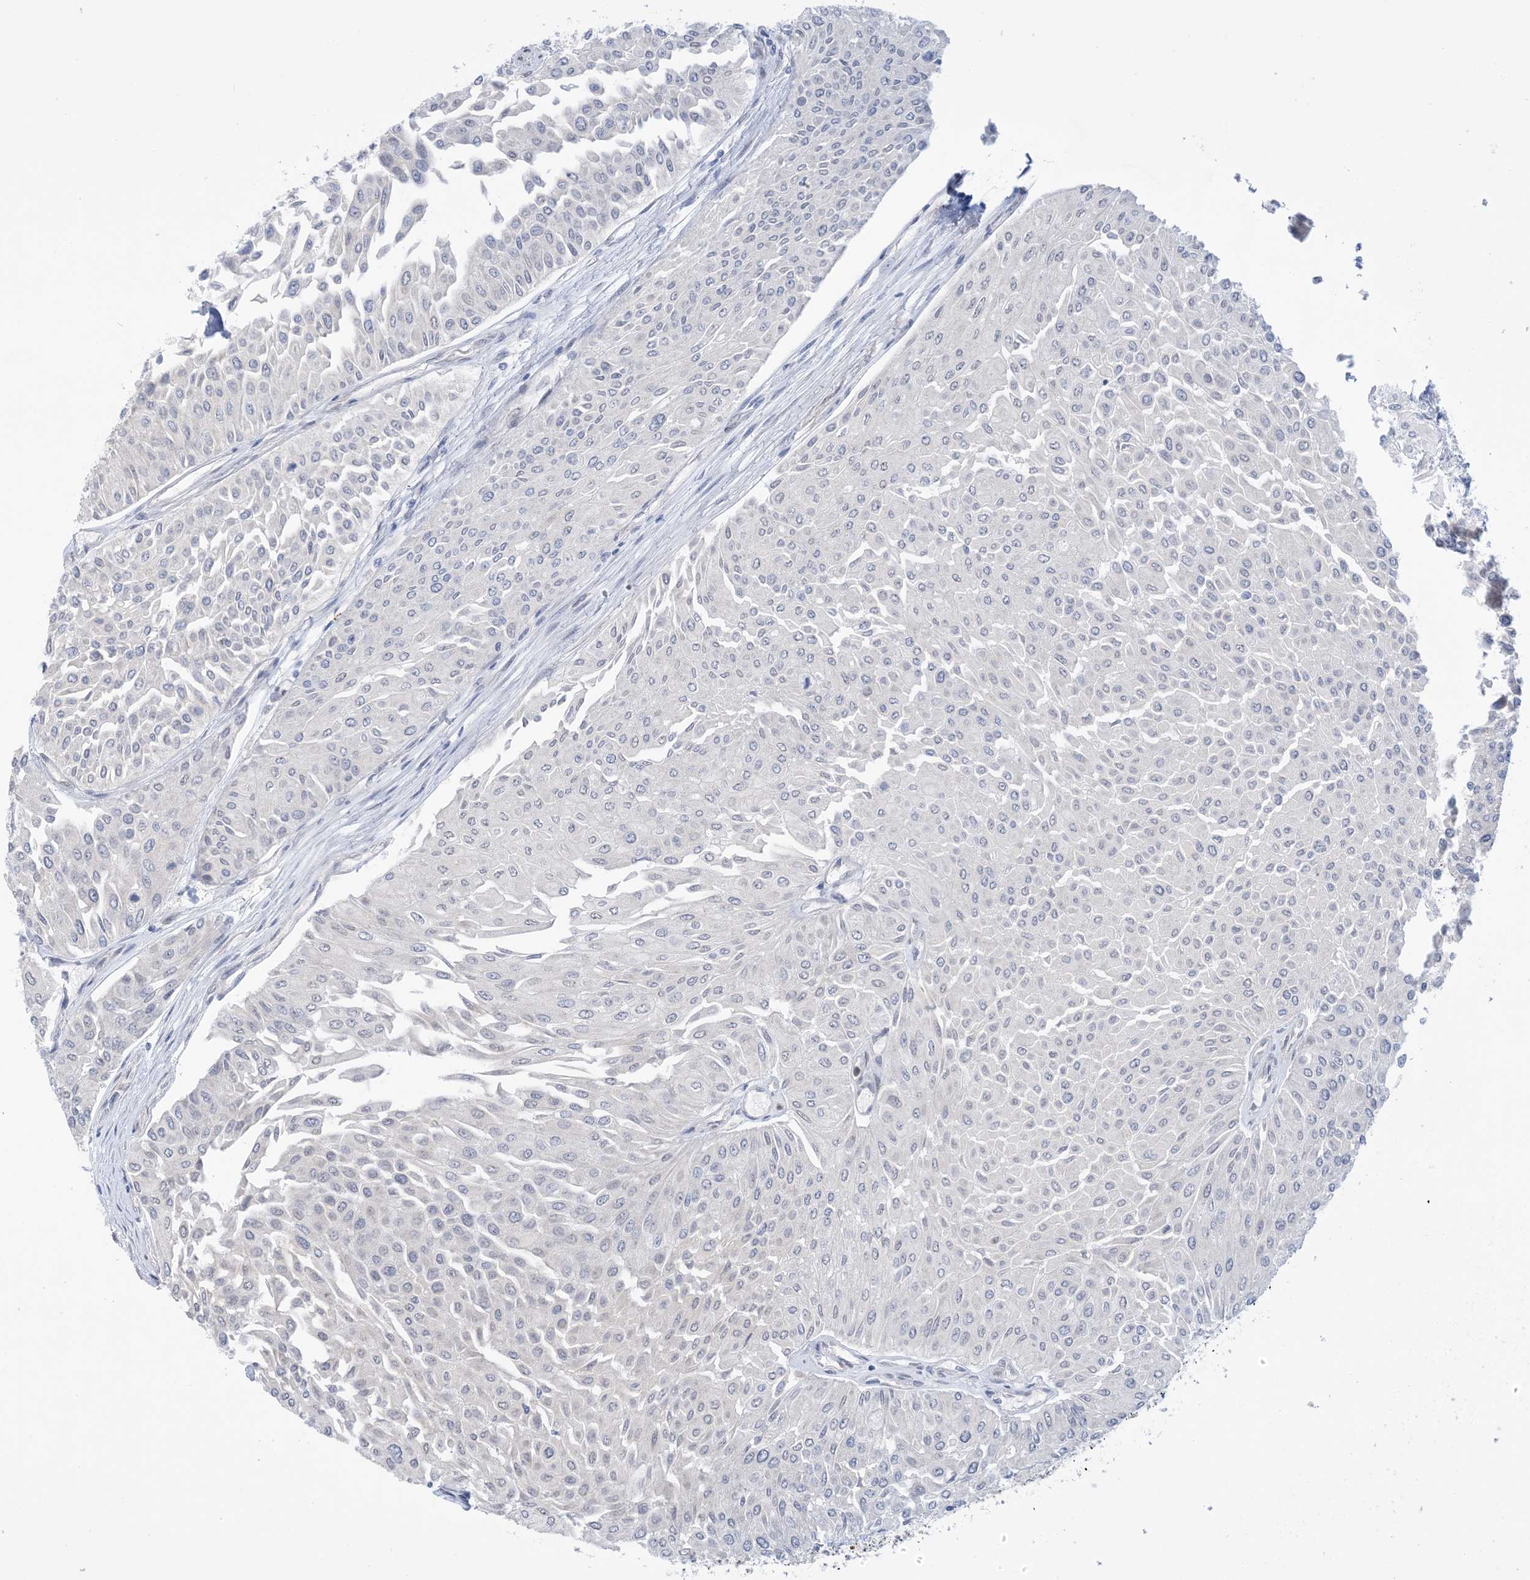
{"staining": {"intensity": "negative", "quantity": "none", "location": "none"}, "tissue": "urothelial cancer", "cell_type": "Tumor cells", "image_type": "cancer", "snomed": [{"axis": "morphology", "description": "Urothelial carcinoma, Low grade"}, {"axis": "topography", "description": "Urinary bladder"}], "caption": "Tumor cells are negative for brown protein staining in urothelial cancer. The staining is performed using DAB brown chromogen with nuclei counter-stained in using hematoxylin.", "gene": "TTYH1", "patient": {"sex": "male", "age": 67}}